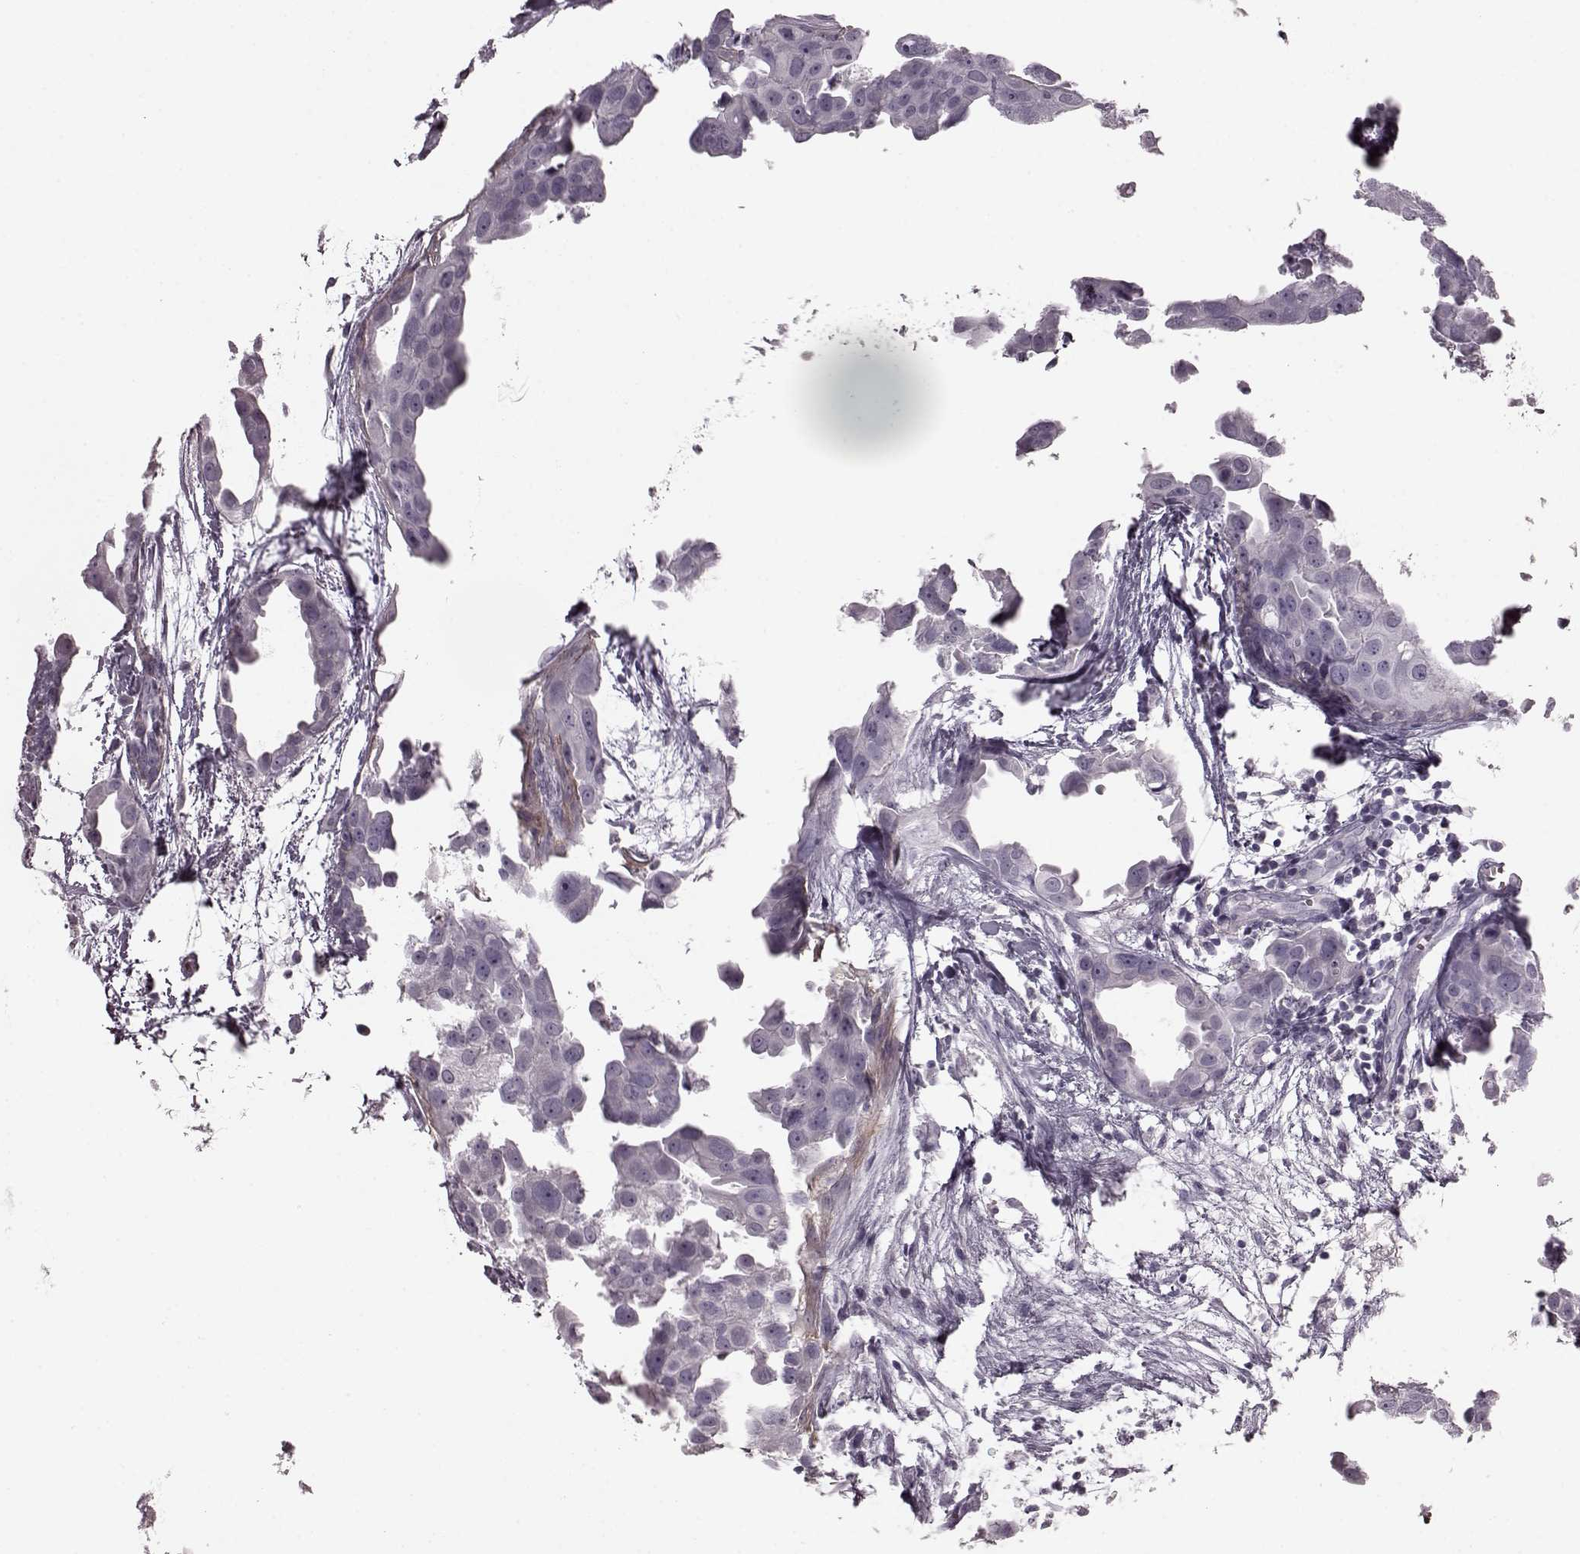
{"staining": {"intensity": "negative", "quantity": "none", "location": "none"}, "tissue": "breast cancer", "cell_type": "Tumor cells", "image_type": "cancer", "snomed": [{"axis": "morphology", "description": "Duct carcinoma"}, {"axis": "topography", "description": "Breast"}], "caption": "A high-resolution histopathology image shows immunohistochemistry staining of breast cancer (intraductal carcinoma), which displays no significant positivity in tumor cells.", "gene": "CRYBA2", "patient": {"sex": "female", "age": 38}}